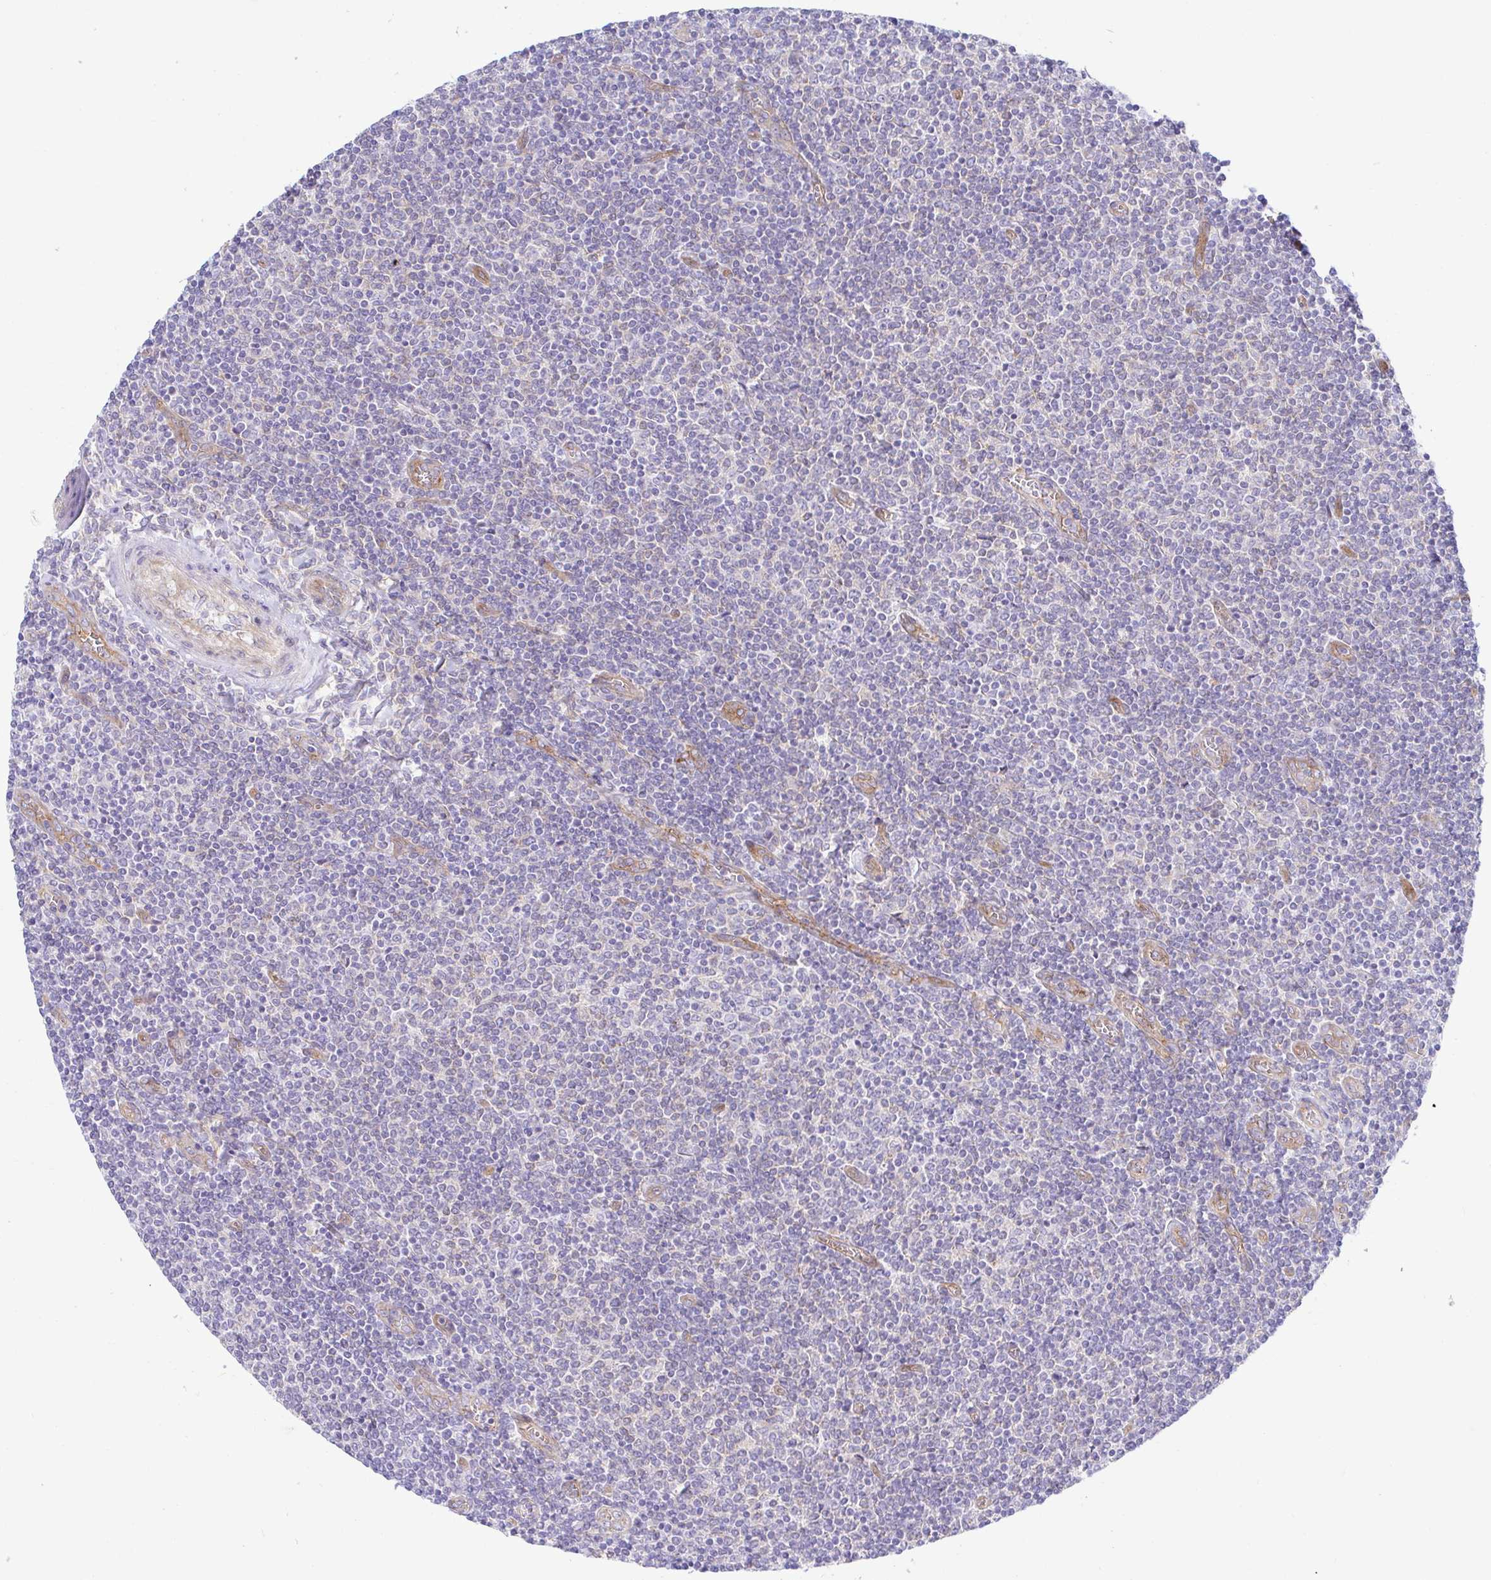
{"staining": {"intensity": "negative", "quantity": "none", "location": "none"}, "tissue": "lymphoma", "cell_type": "Tumor cells", "image_type": "cancer", "snomed": [{"axis": "morphology", "description": "Malignant lymphoma, non-Hodgkin's type, Low grade"}, {"axis": "topography", "description": "Lymph node"}], "caption": "DAB (3,3'-diaminobenzidine) immunohistochemical staining of low-grade malignant lymphoma, non-Hodgkin's type demonstrates no significant positivity in tumor cells.", "gene": "ARL4D", "patient": {"sex": "male", "age": 52}}